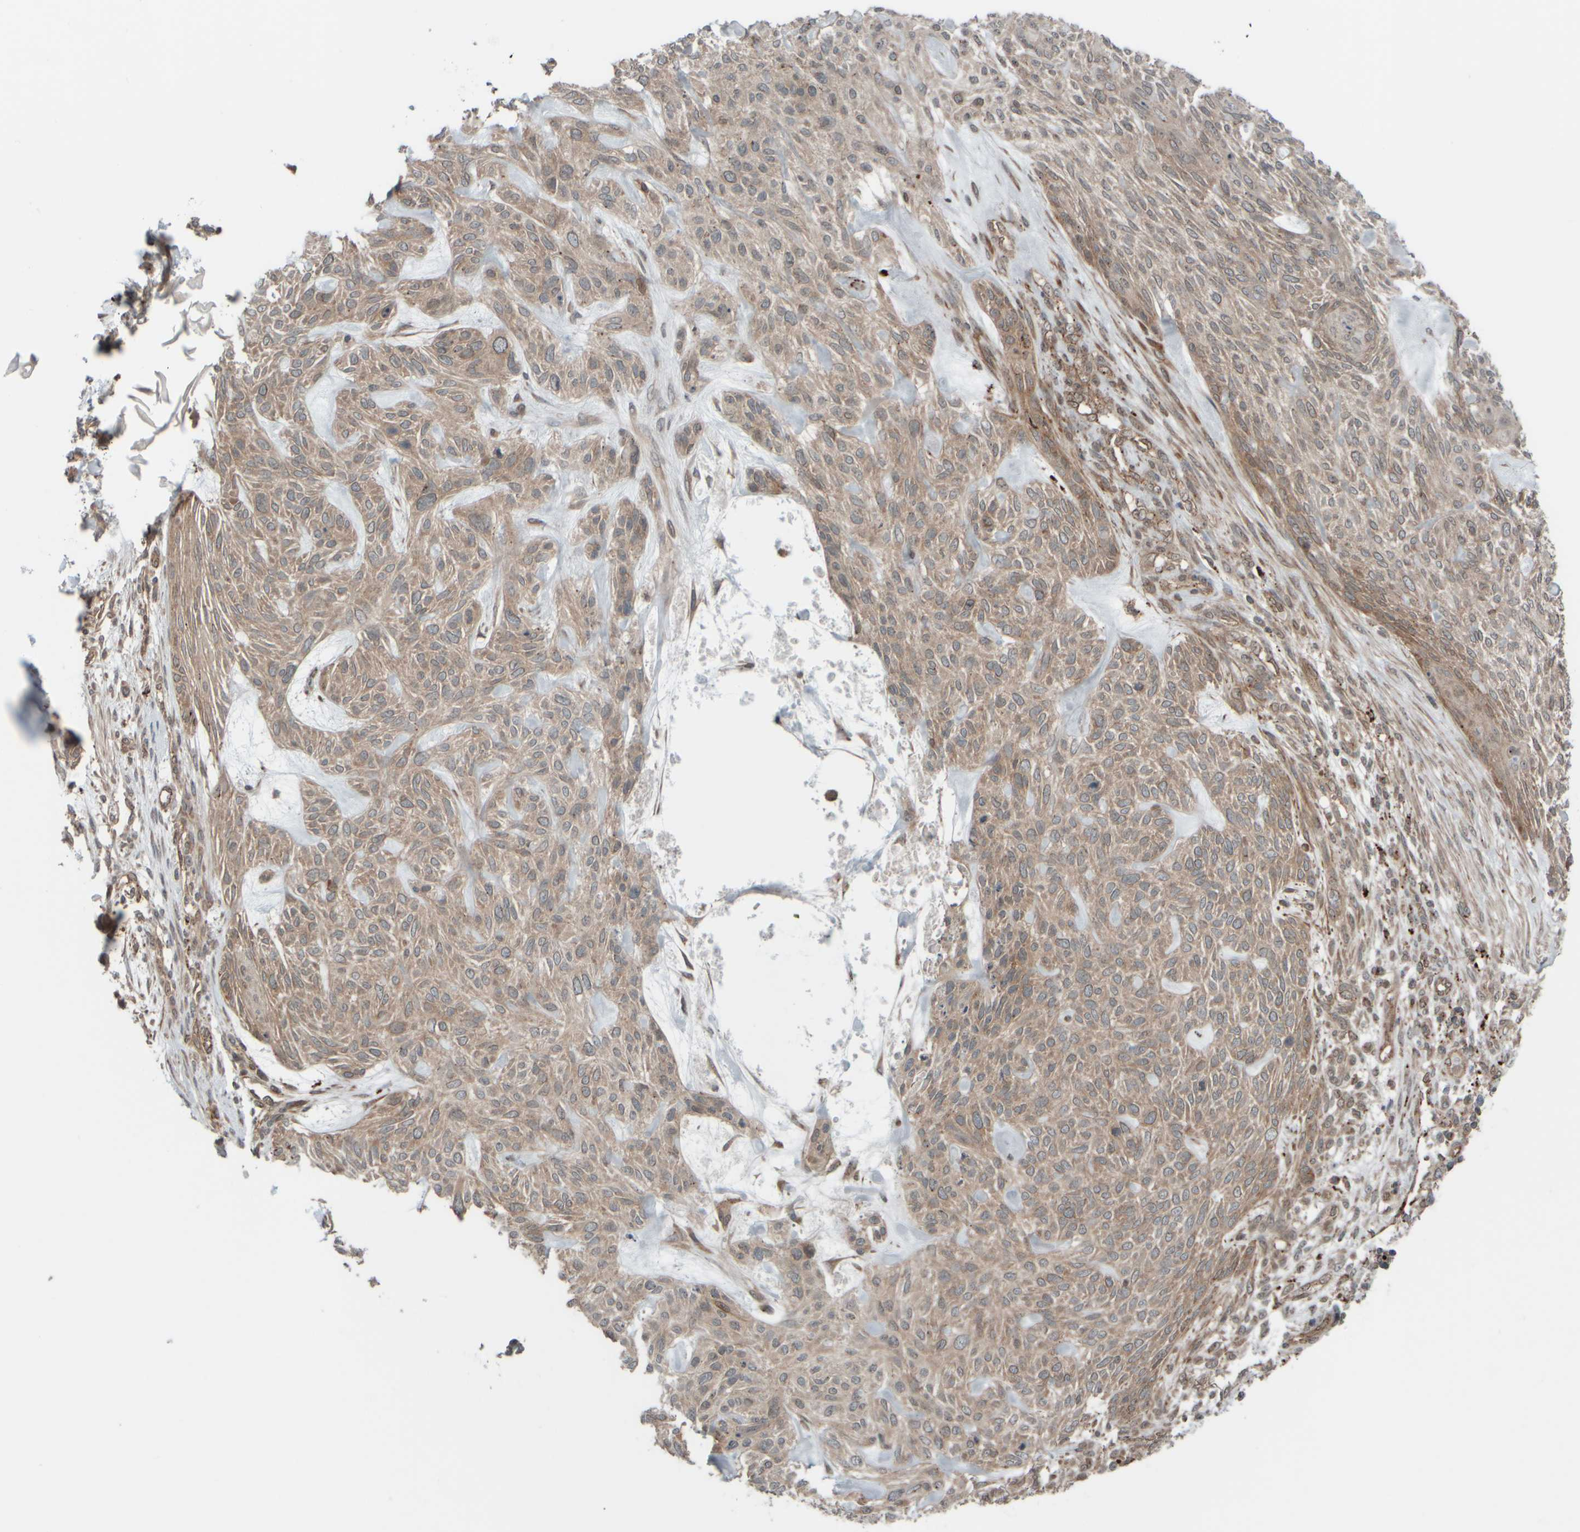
{"staining": {"intensity": "weak", "quantity": ">75%", "location": "cytoplasmic/membranous"}, "tissue": "skin cancer", "cell_type": "Tumor cells", "image_type": "cancer", "snomed": [{"axis": "morphology", "description": "Basal cell carcinoma"}, {"axis": "topography", "description": "Skin"}], "caption": "Immunohistochemistry (IHC) histopathology image of neoplastic tissue: skin cancer (basal cell carcinoma) stained using immunohistochemistry (IHC) demonstrates low levels of weak protein expression localized specifically in the cytoplasmic/membranous of tumor cells, appearing as a cytoplasmic/membranous brown color.", "gene": "GIGYF1", "patient": {"sex": "male", "age": 55}}